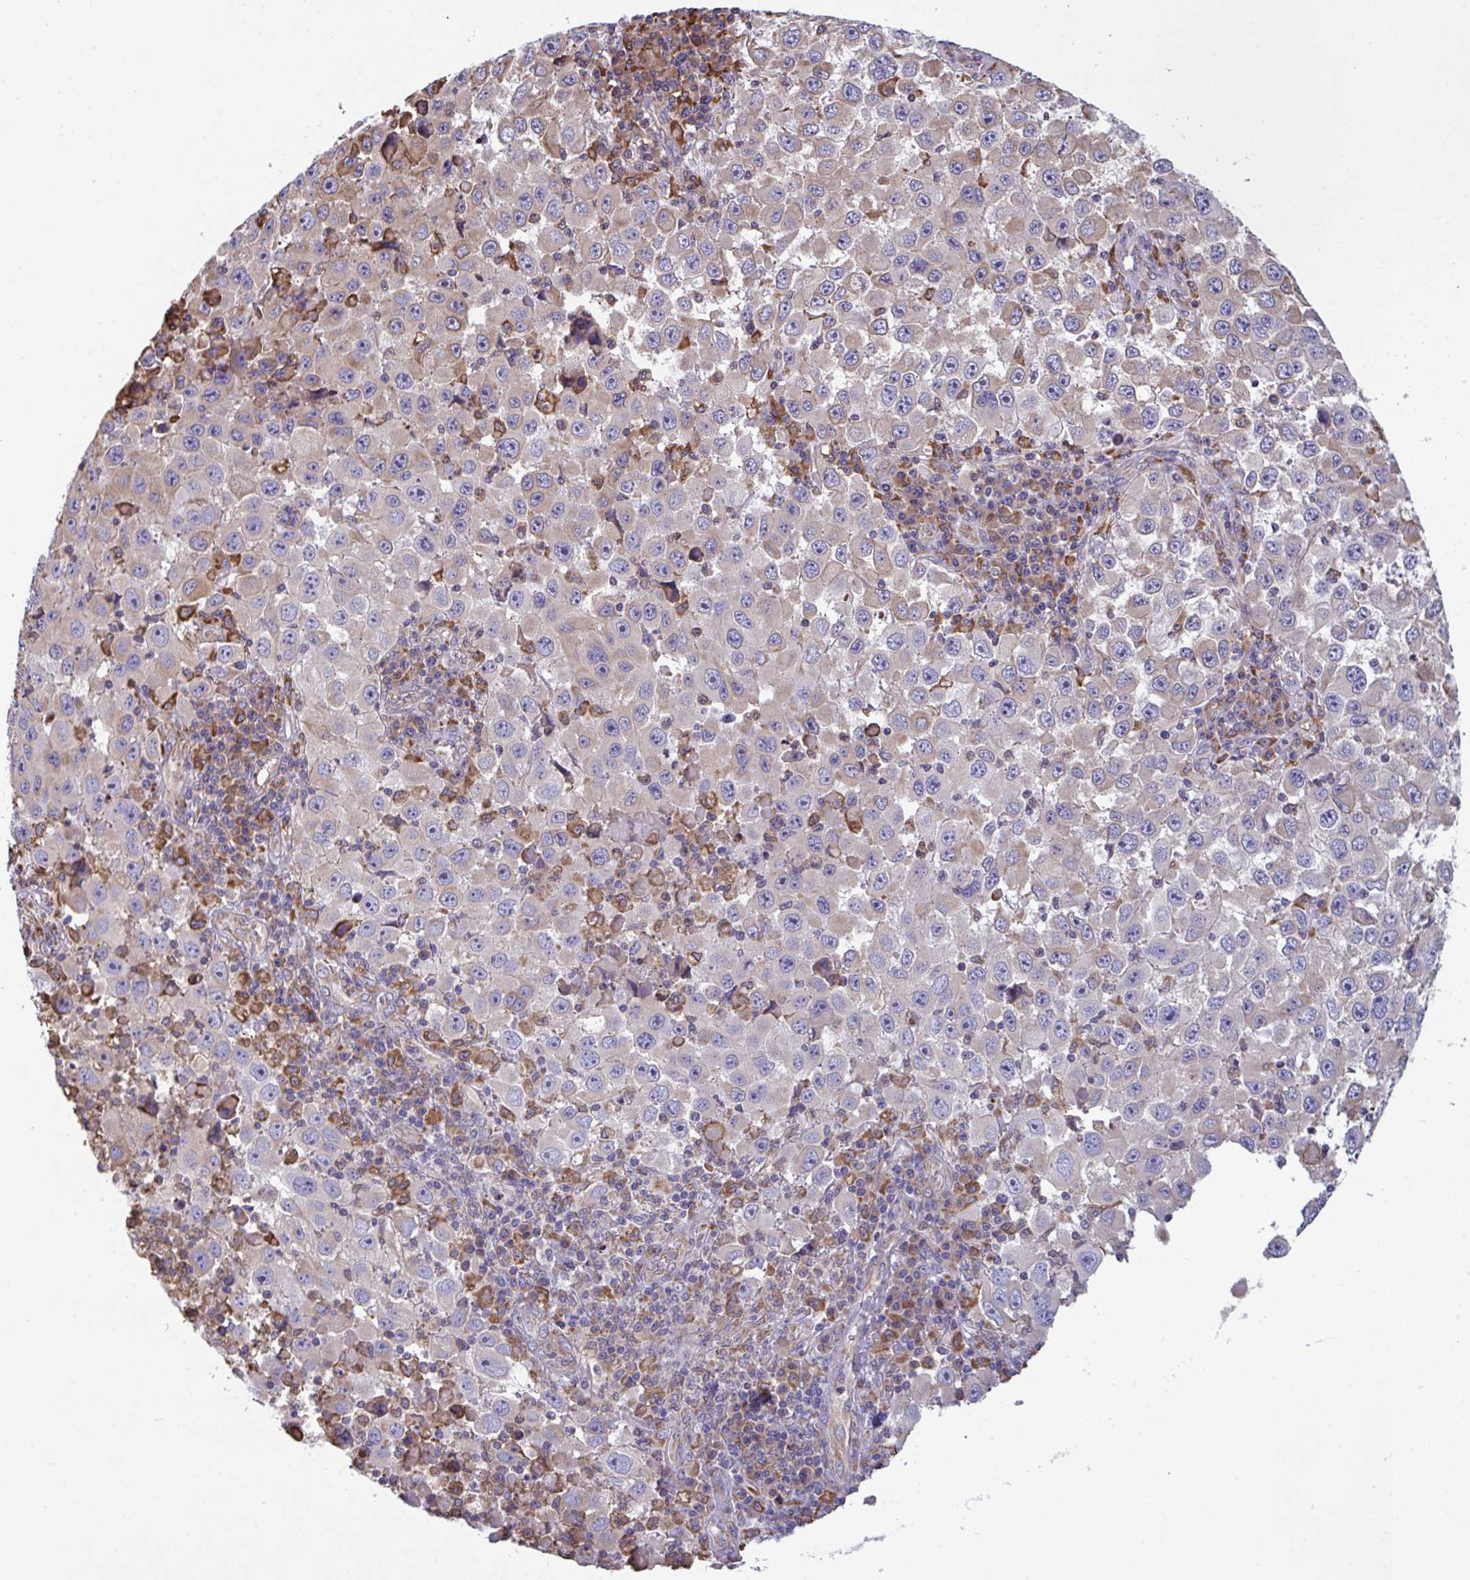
{"staining": {"intensity": "weak", "quantity": "<25%", "location": "cytoplasmic/membranous"}, "tissue": "melanoma", "cell_type": "Tumor cells", "image_type": "cancer", "snomed": [{"axis": "morphology", "description": "Malignant melanoma, Metastatic site"}, {"axis": "topography", "description": "Lymph node"}], "caption": "High power microscopy photomicrograph of an immunohistochemistry micrograph of melanoma, revealing no significant expression in tumor cells.", "gene": "MYMK", "patient": {"sex": "female", "age": 67}}